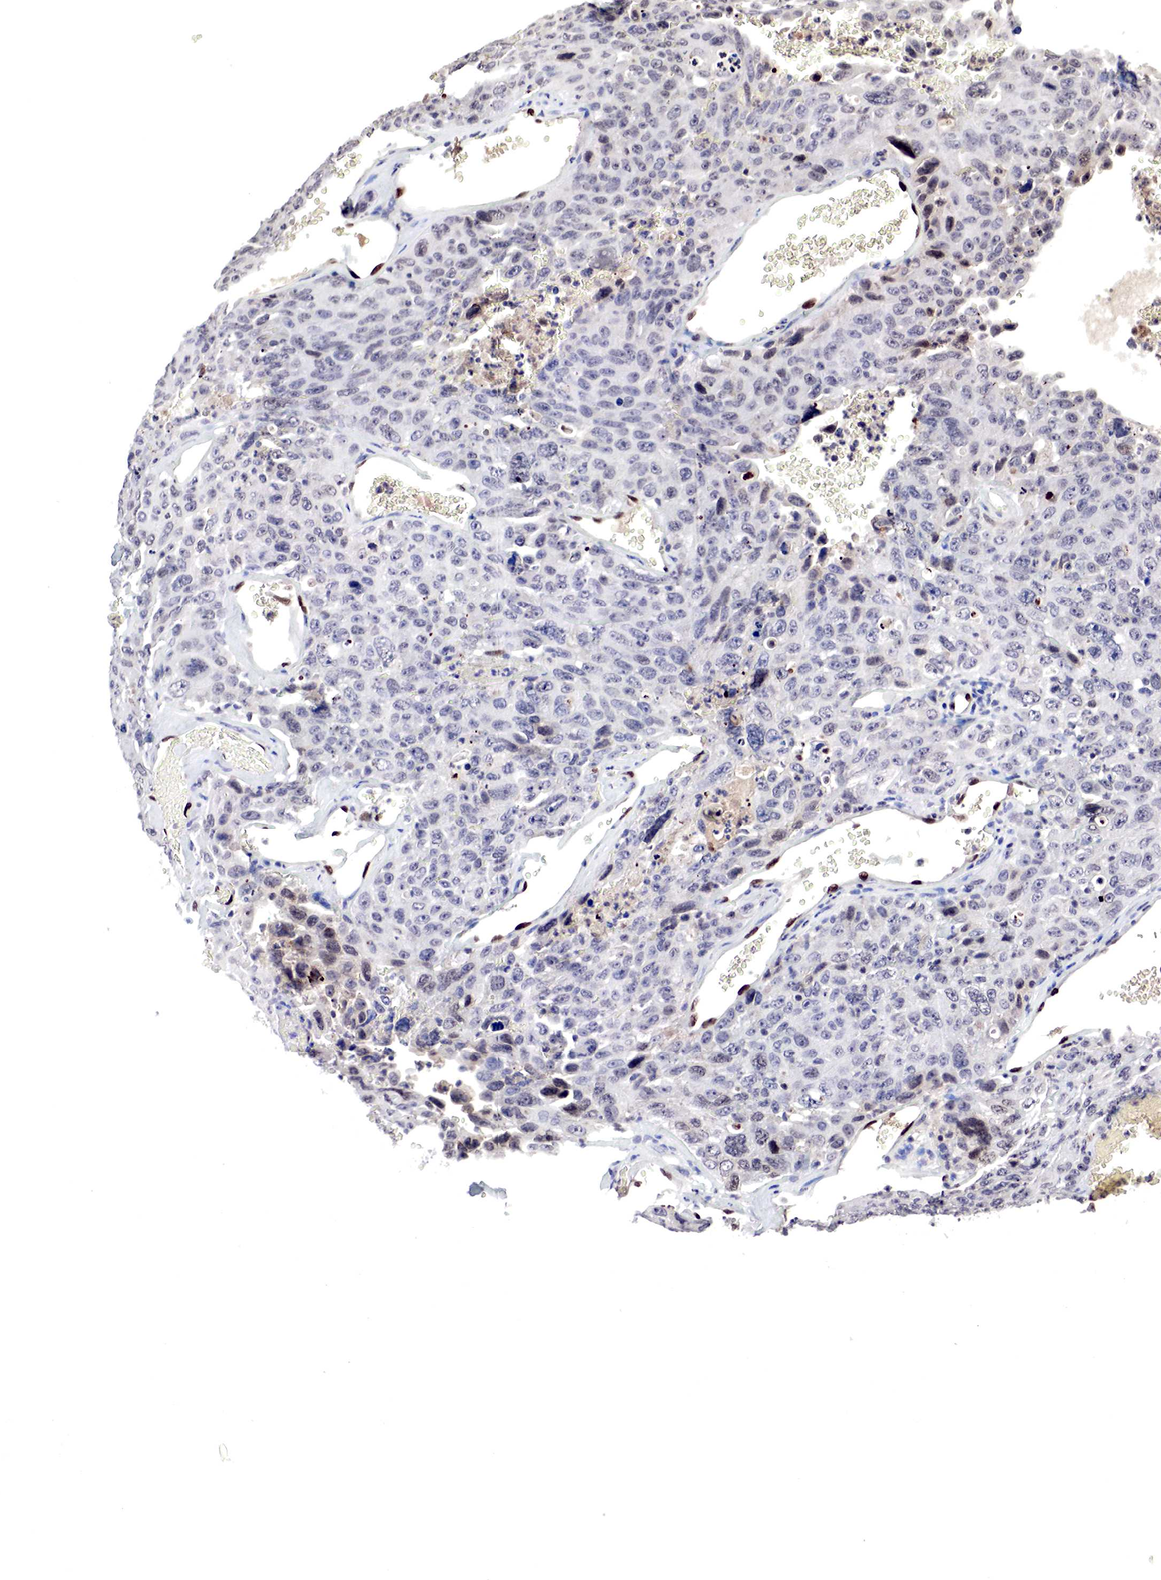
{"staining": {"intensity": "negative", "quantity": "none", "location": "none"}, "tissue": "lung cancer", "cell_type": "Tumor cells", "image_type": "cancer", "snomed": [{"axis": "morphology", "description": "Squamous cell carcinoma, NOS"}, {"axis": "topography", "description": "Lung"}], "caption": "This image is of lung cancer stained with IHC to label a protein in brown with the nuclei are counter-stained blue. There is no positivity in tumor cells.", "gene": "DACH2", "patient": {"sex": "male", "age": 64}}